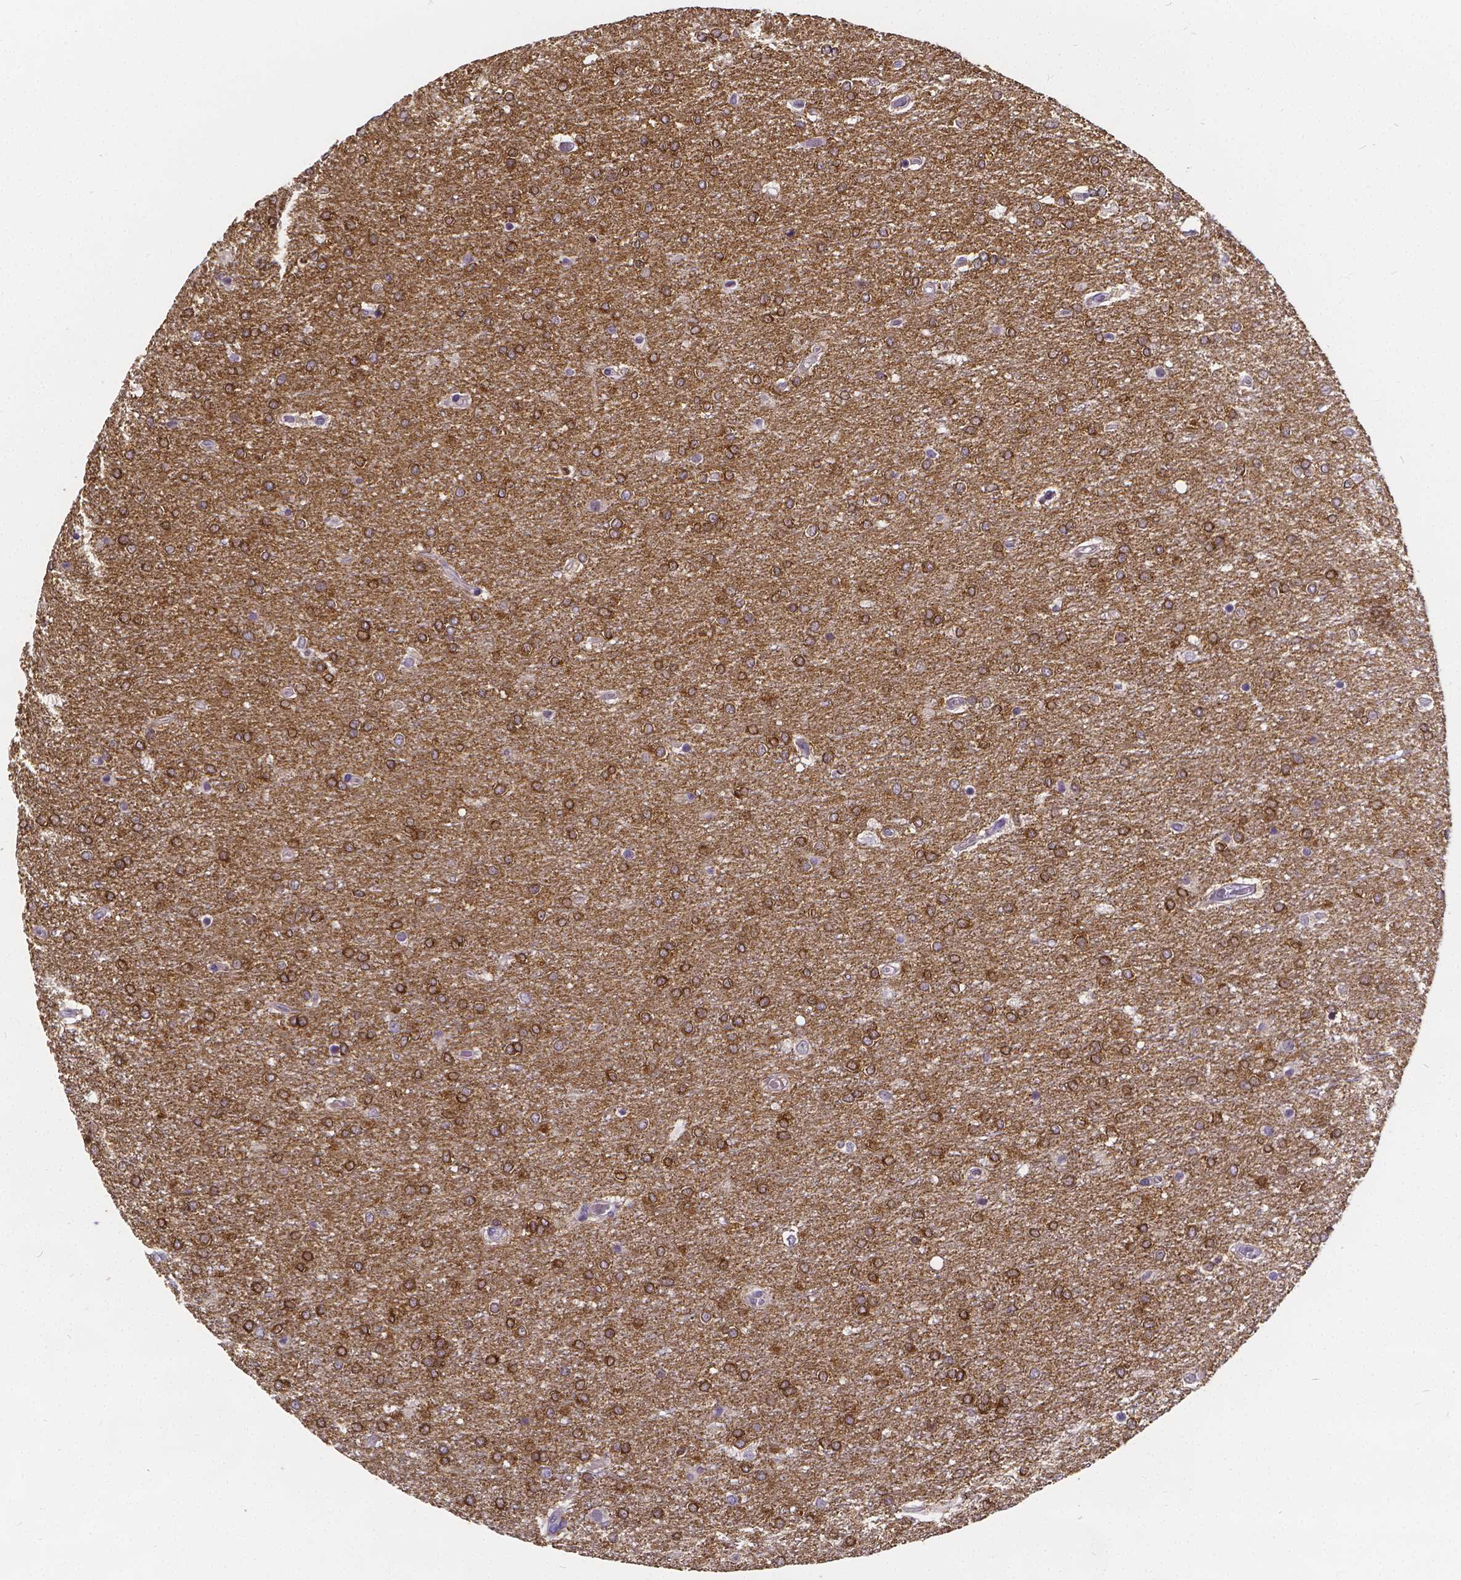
{"staining": {"intensity": "strong", "quantity": ">75%", "location": "cytoplasmic/membranous"}, "tissue": "glioma", "cell_type": "Tumor cells", "image_type": "cancer", "snomed": [{"axis": "morphology", "description": "Glioma, malignant, High grade"}, {"axis": "topography", "description": "Brain"}], "caption": "A brown stain highlights strong cytoplasmic/membranous staining of a protein in glioma tumor cells. The staining is performed using DAB brown chromogen to label protein expression. The nuclei are counter-stained blue using hematoxylin.", "gene": "GLRB", "patient": {"sex": "female", "age": 61}}